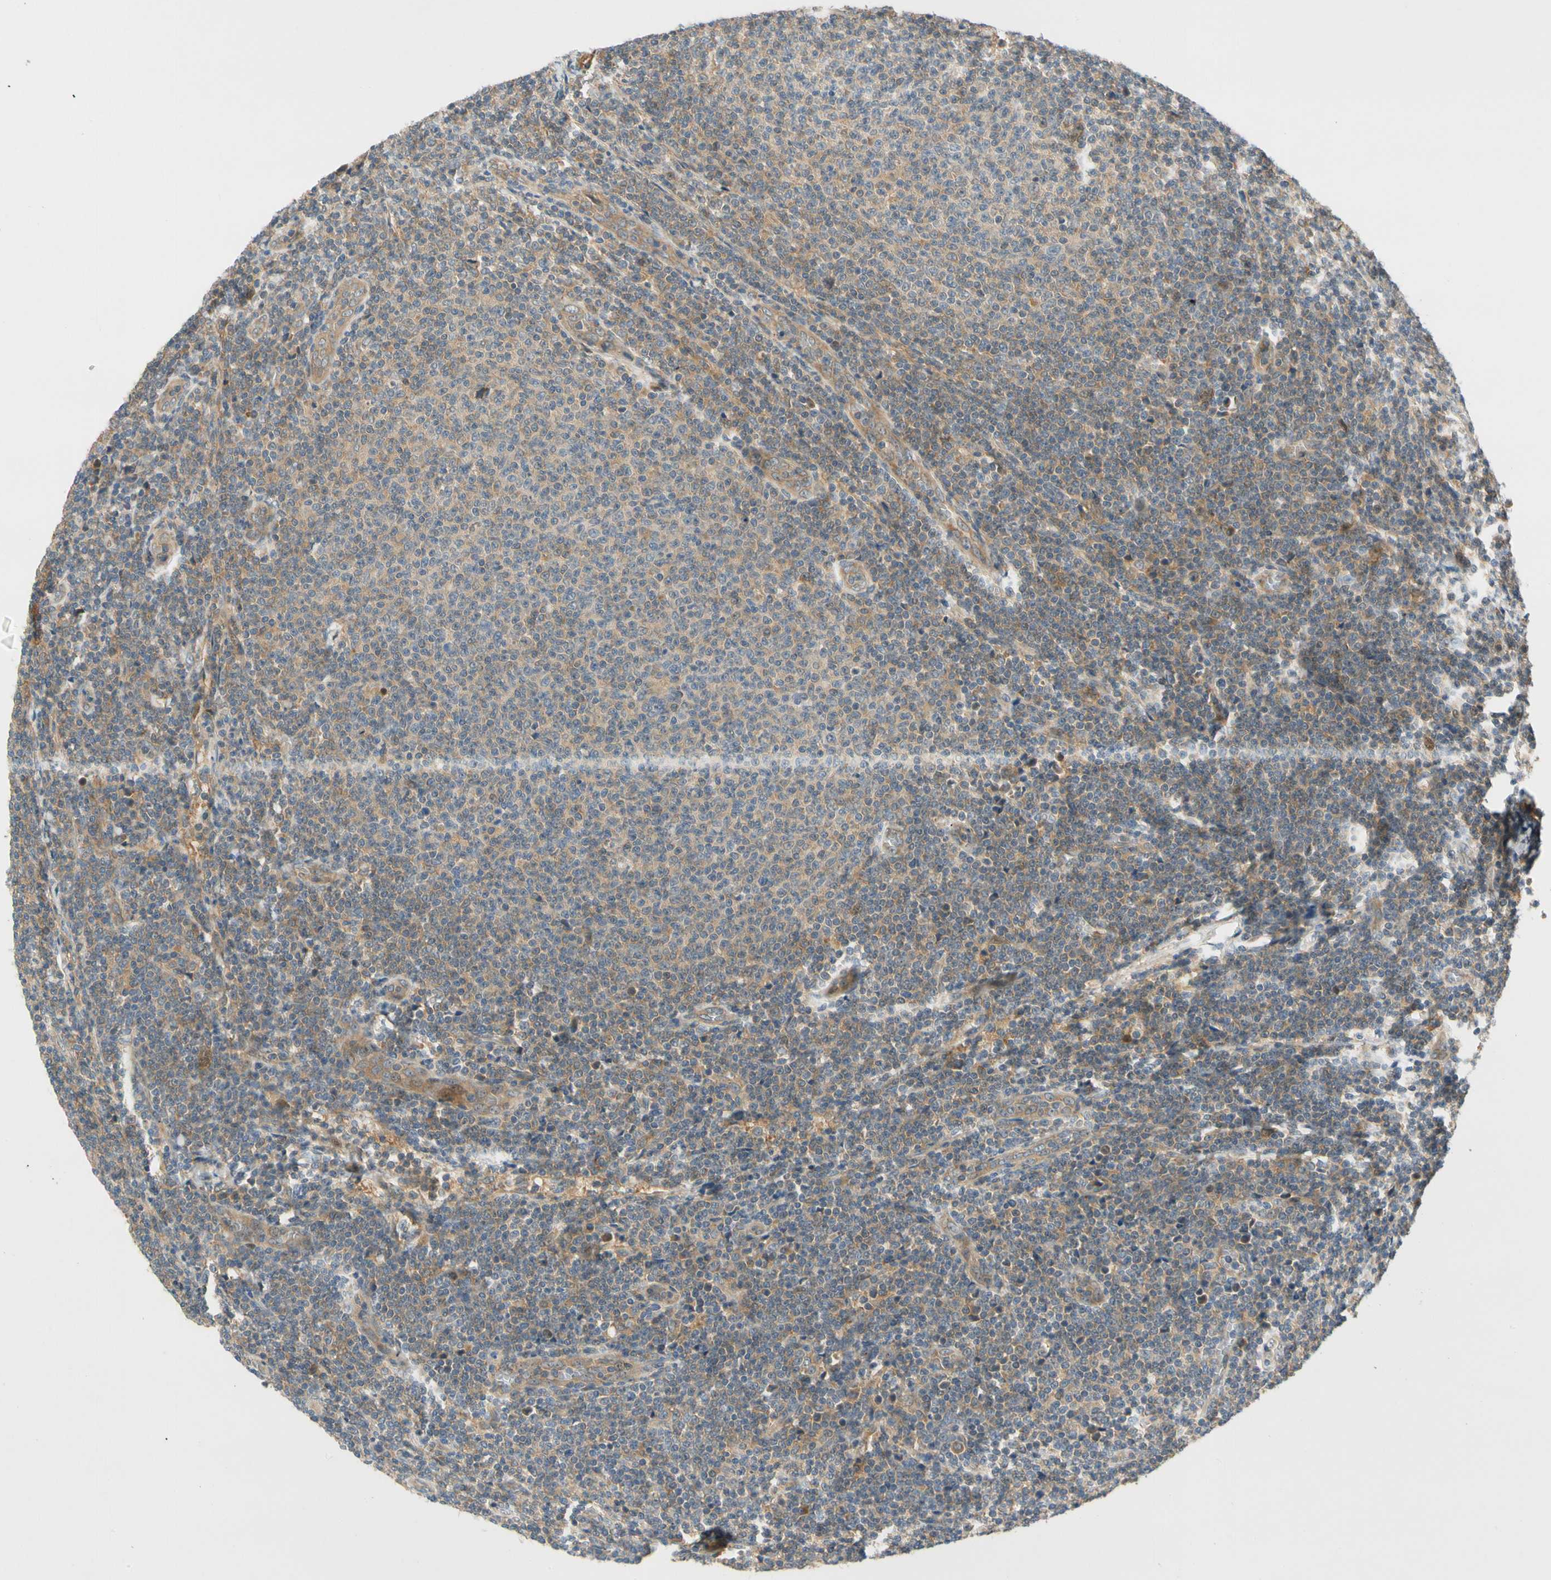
{"staining": {"intensity": "weak", "quantity": ">75%", "location": "cytoplasmic/membranous"}, "tissue": "lymphoma", "cell_type": "Tumor cells", "image_type": "cancer", "snomed": [{"axis": "morphology", "description": "Malignant lymphoma, non-Hodgkin's type, Low grade"}, {"axis": "topography", "description": "Lymph node"}], "caption": "Tumor cells demonstrate low levels of weak cytoplasmic/membranous staining in approximately >75% of cells in human lymphoma. Nuclei are stained in blue.", "gene": "GATD1", "patient": {"sex": "male", "age": 66}}